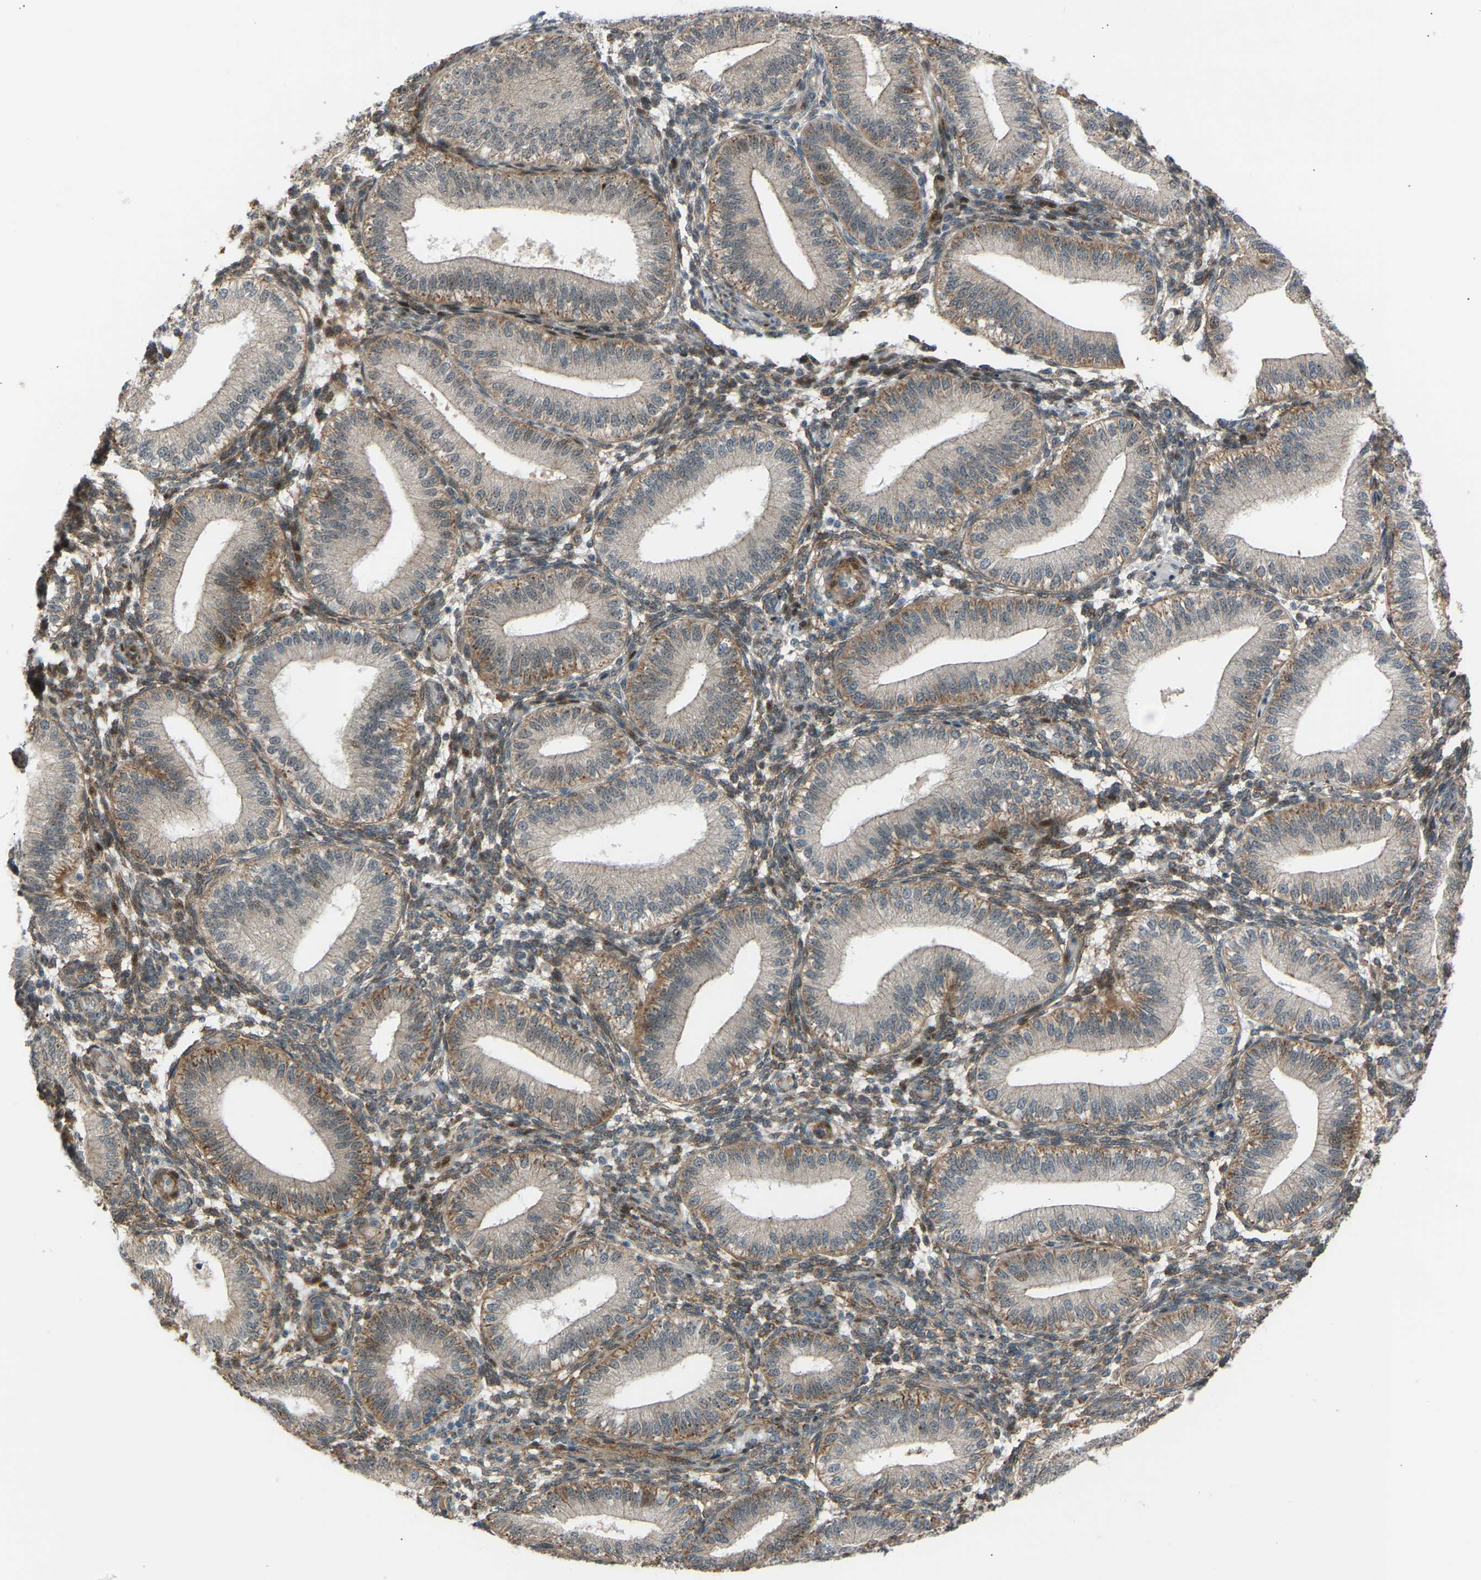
{"staining": {"intensity": "moderate", "quantity": ">75%", "location": "cytoplasmic/membranous"}, "tissue": "endometrium", "cell_type": "Cells in endometrial stroma", "image_type": "normal", "snomed": [{"axis": "morphology", "description": "Normal tissue, NOS"}, {"axis": "topography", "description": "Endometrium"}], "caption": "IHC of unremarkable endometrium exhibits medium levels of moderate cytoplasmic/membranous positivity in approximately >75% of cells in endometrial stroma.", "gene": "VPS41", "patient": {"sex": "female", "age": 39}}